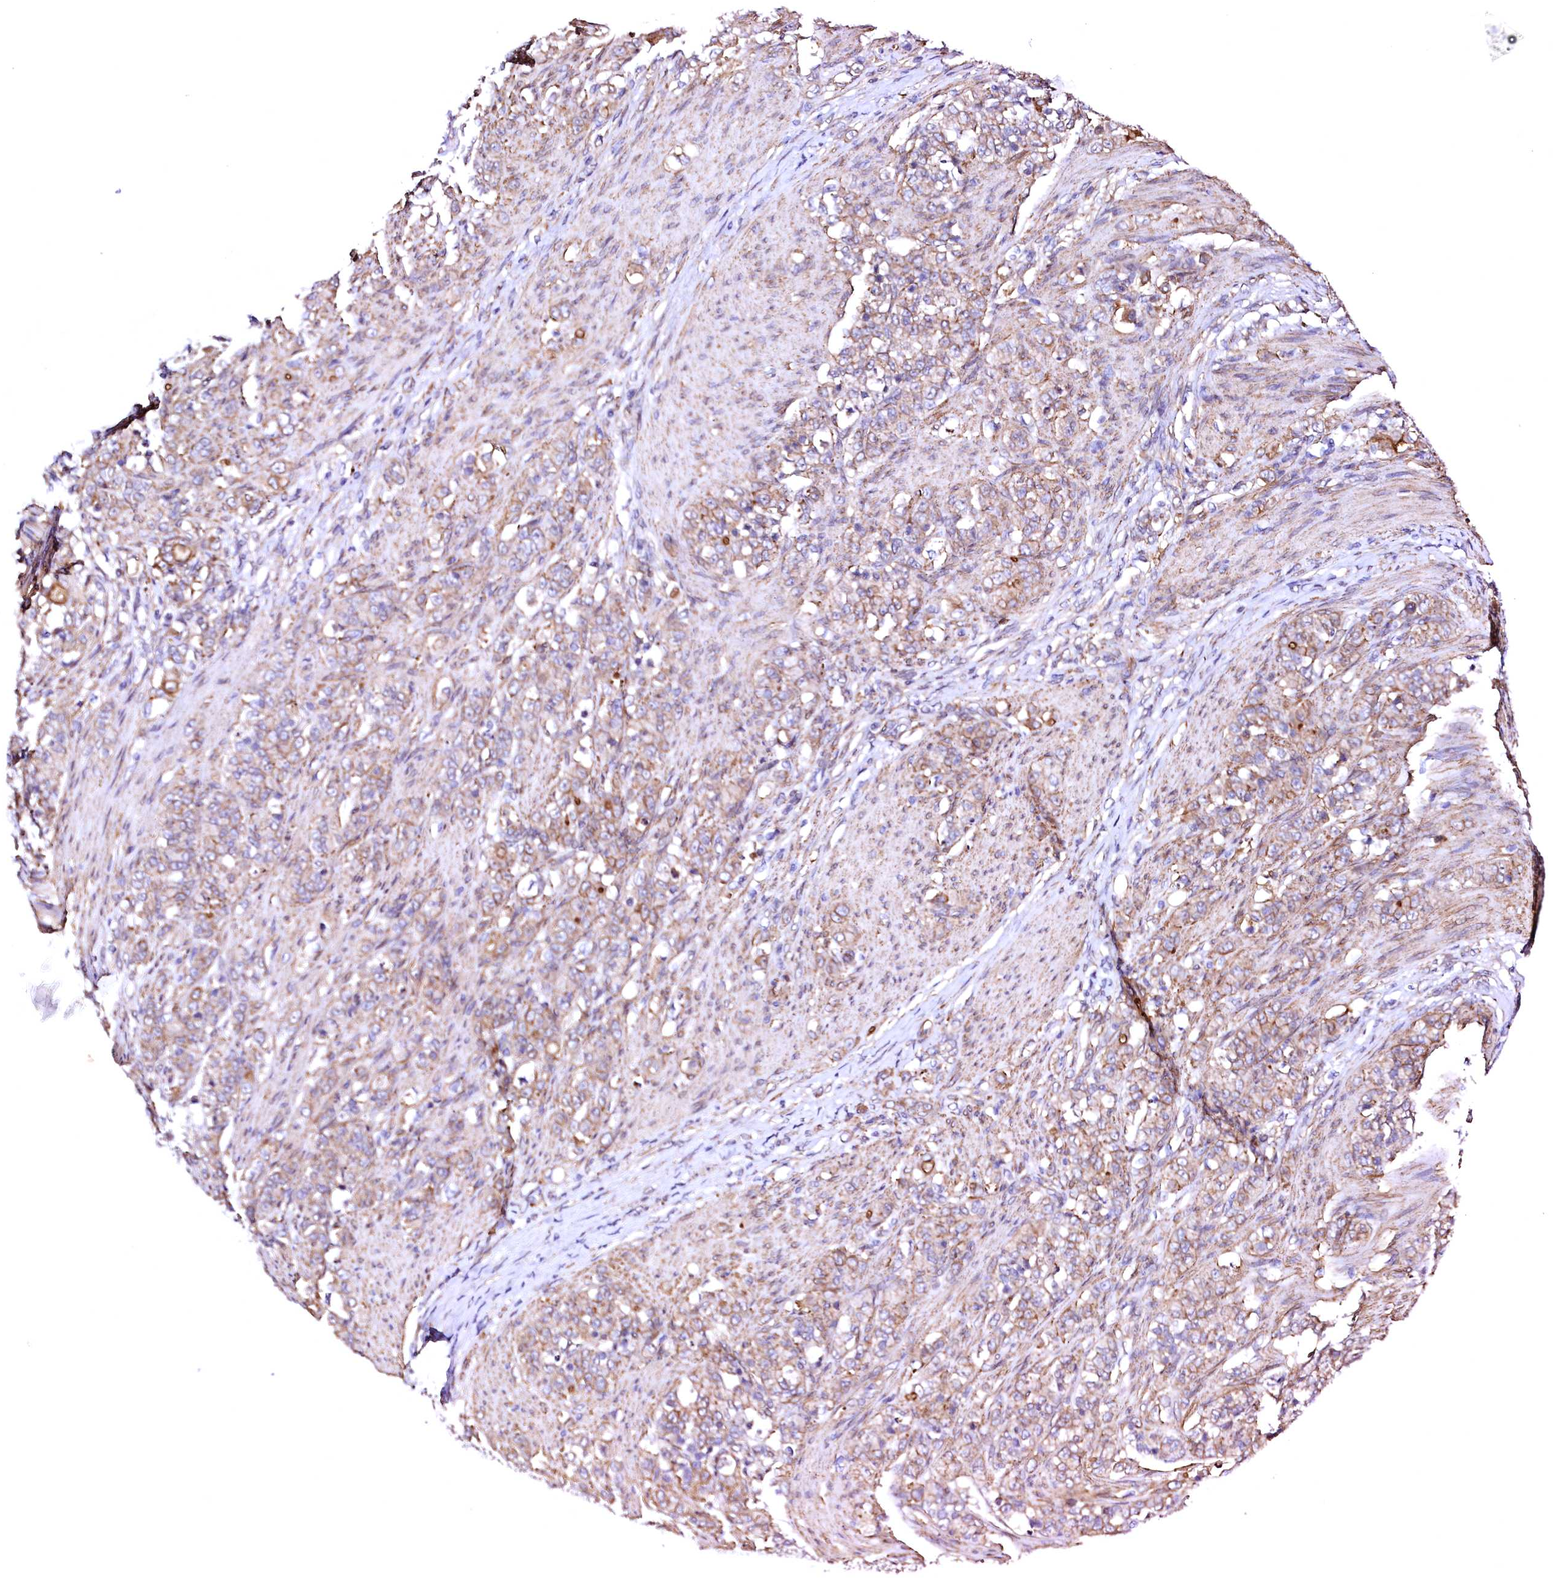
{"staining": {"intensity": "moderate", "quantity": ">75%", "location": "cytoplasmic/membranous"}, "tissue": "stomach cancer", "cell_type": "Tumor cells", "image_type": "cancer", "snomed": [{"axis": "morphology", "description": "Adenocarcinoma, NOS"}, {"axis": "topography", "description": "Stomach"}], "caption": "DAB (3,3'-diaminobenzidine) immunohistochemical staining of human adenocarcinoma (stomach) demonstrates moderate cytoplasmic/membranous protein expression in about >75% of tumor cells.", "gene": "GPR176", "patient": {"sex": "female", "age": 79}}